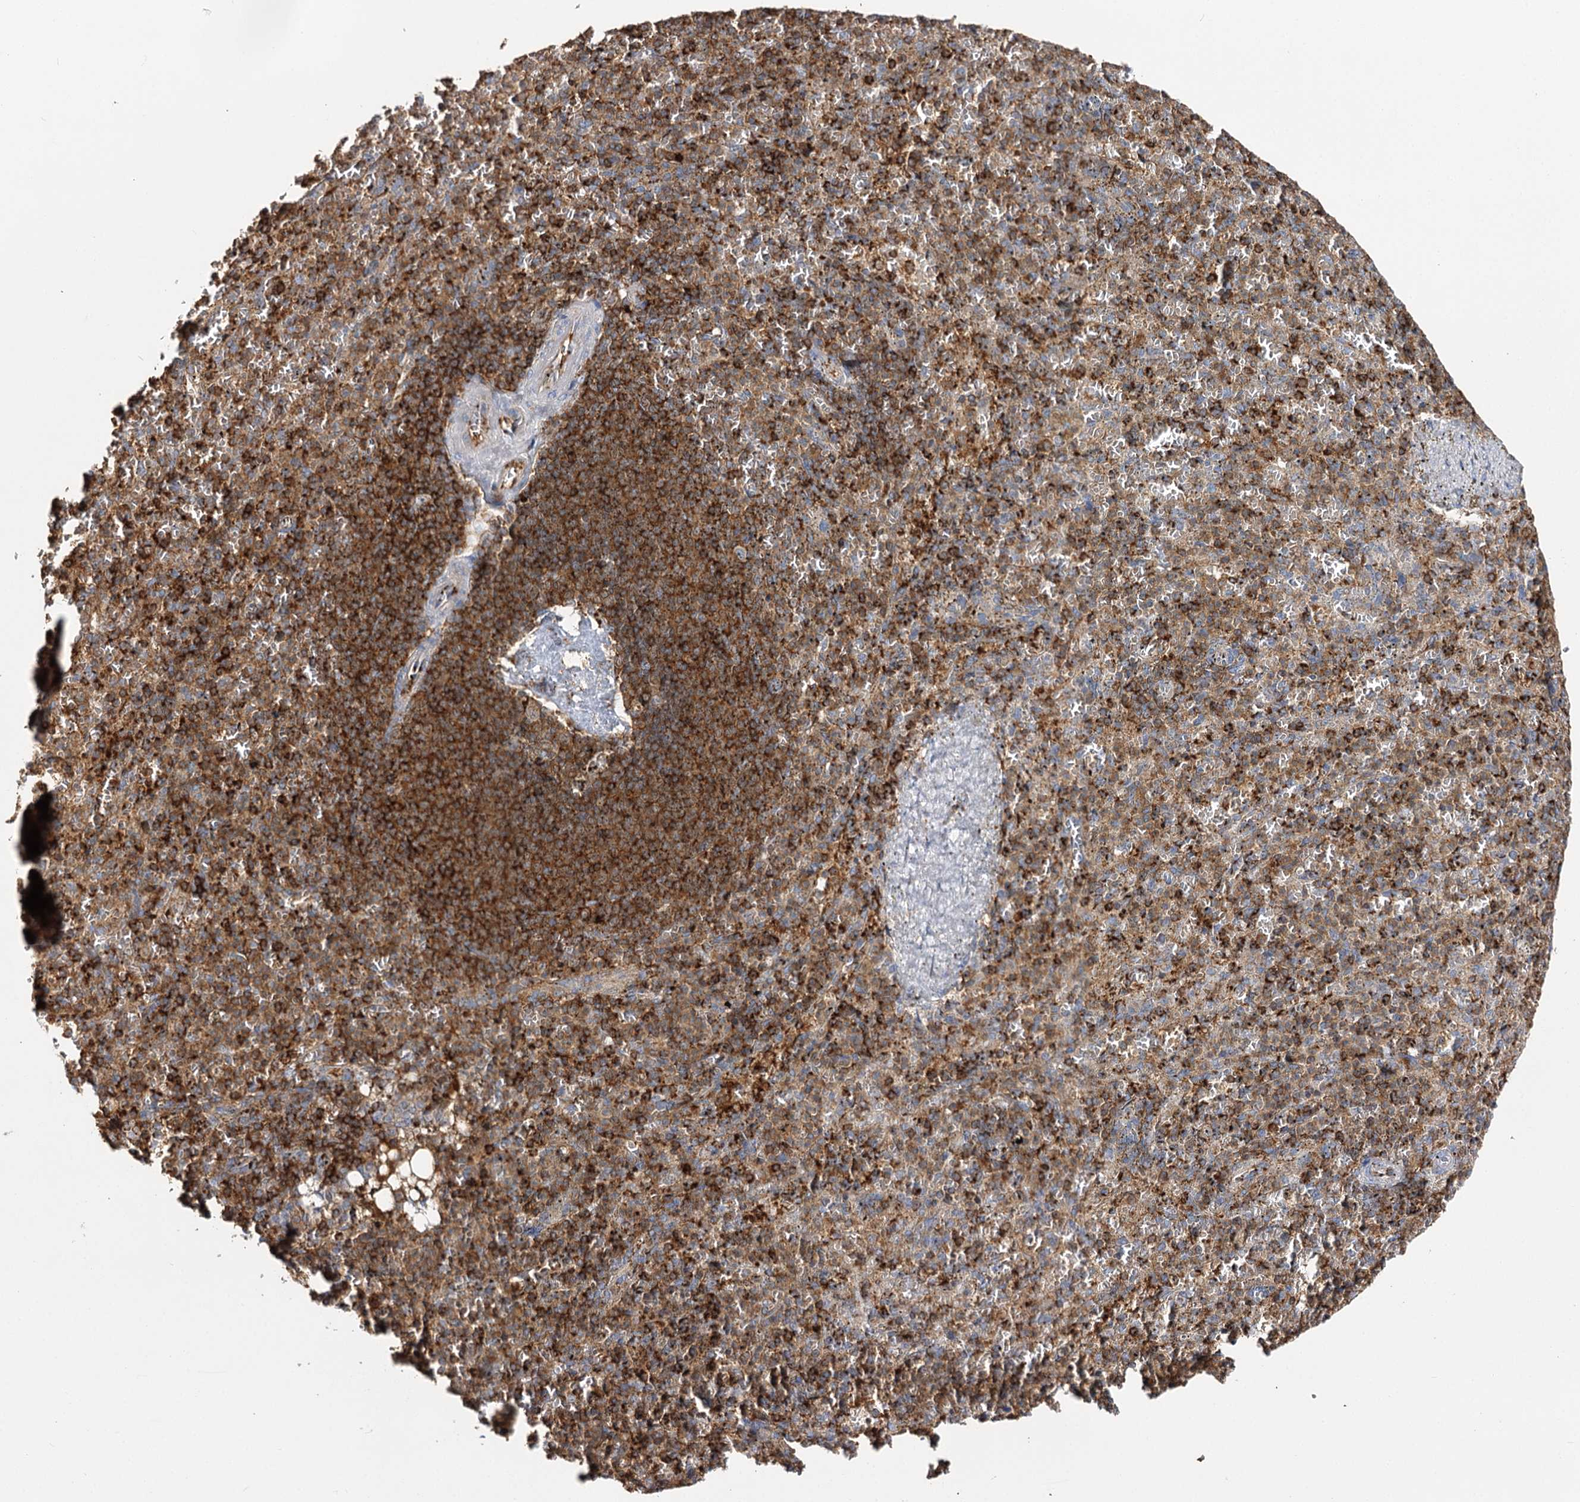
{"staining": {"intensity": "moderate", "quantity": "25%-75%", "location": "cytoplasmic/membranous"}, "tissue": "spleen", "cell_type": "Cells in red pulp", "image_type": "normal", "snomed": [{"axis": "morphology", "description": "Normal tissue, NOS"}, {"axis": "topography", "description": "Spleen"}], "caption": "Protein expression analysis of normal human spleen reveals moderate cytoplasmic/membranous expression in approximately 25%-75% of cells in red pulp. (IHC, brightfield microscopy, high magnification).", "gene": "SEC24B", "patient": {"sex": "female", "age": 74}}